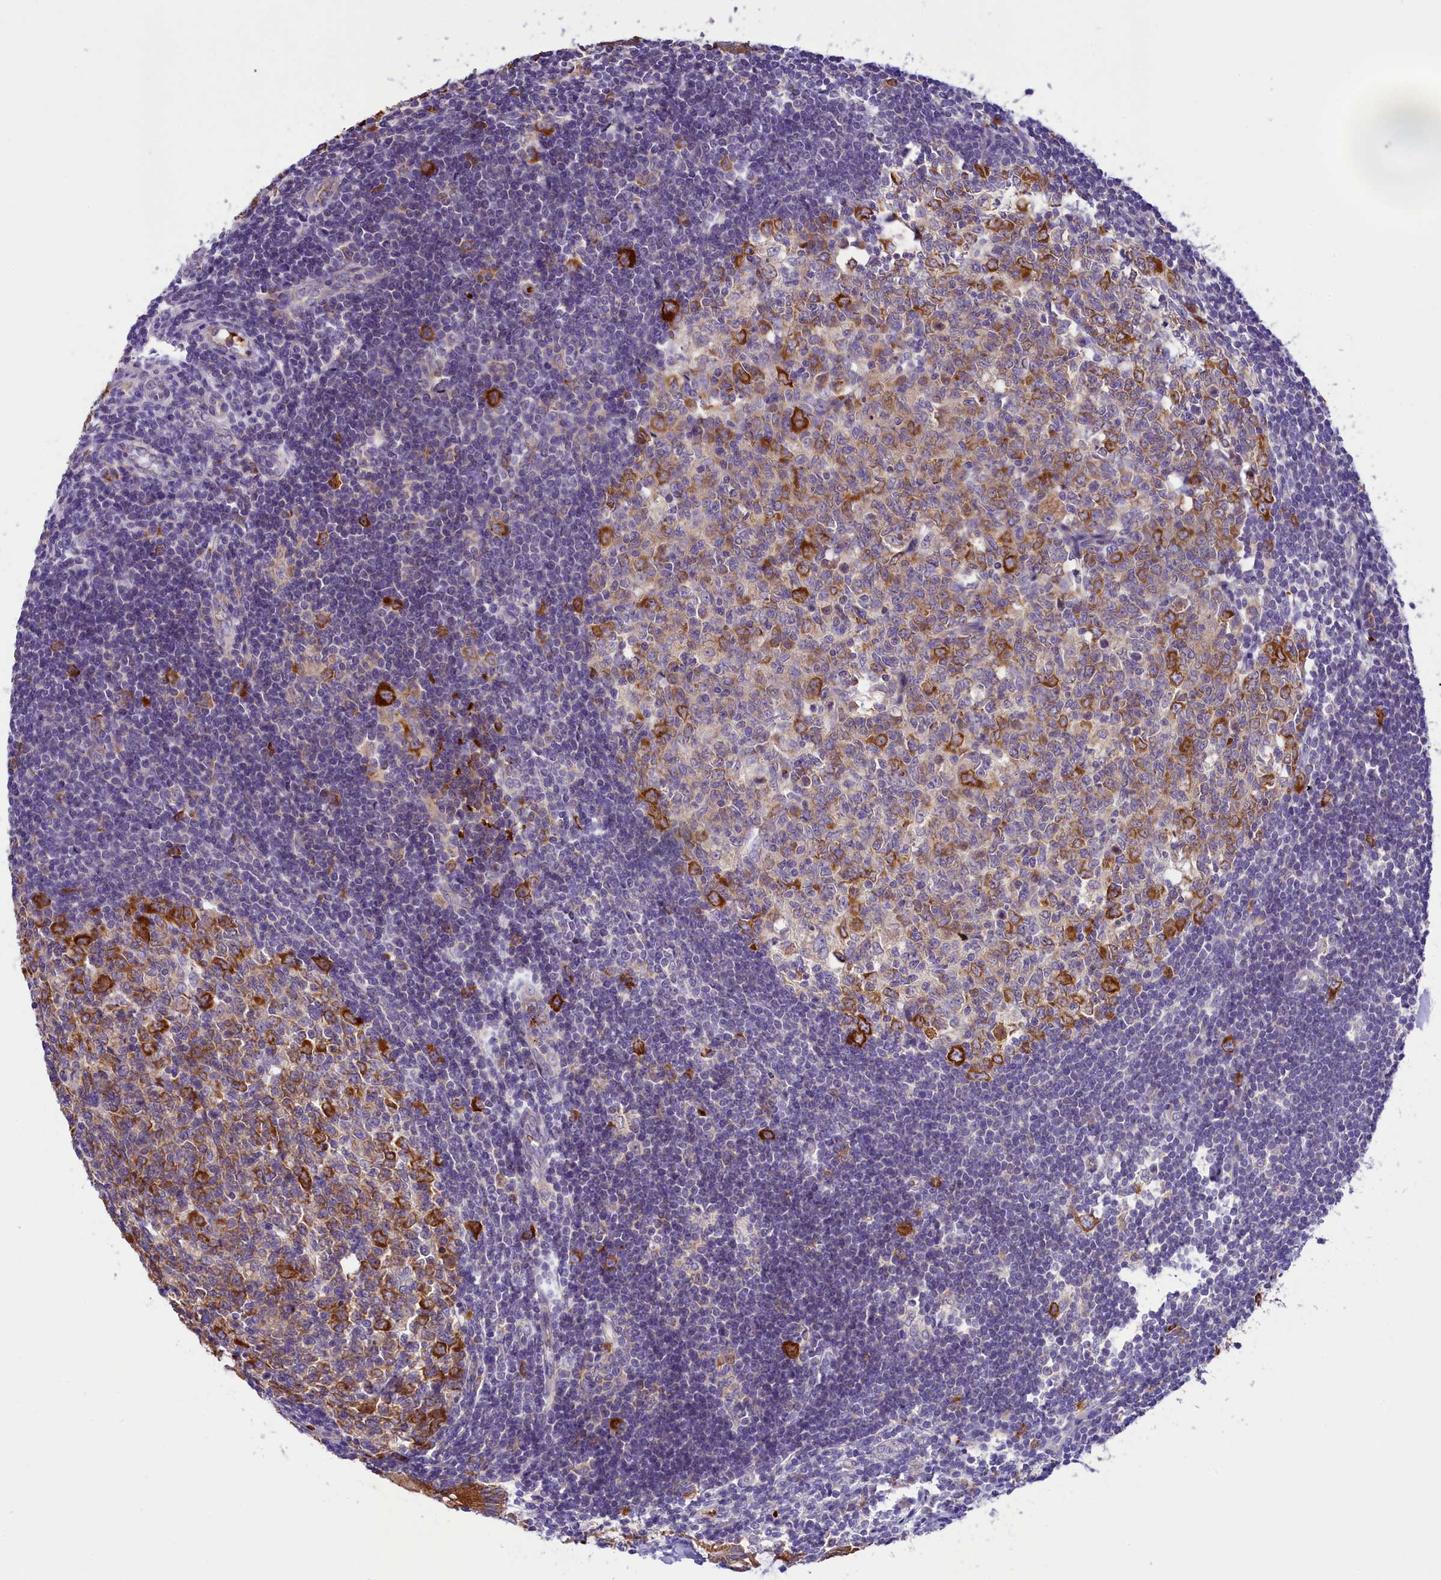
{"staining": {"intensity": "strong", "quantity": ">75%", "location": "cytoplasmic/membranous"}, "tissue": "appendix", "cell_type": "Glandular cells", "image_type": "normal", "snomed": [{"axis": "morphology", "description": "Normal tissue, NOS"}, {"axis": "topography", "description": "Appendix"}], "caption": "DAB immunohistochemical staining of unremarkable appendix displays strong cytoplasmic/membranous protein positivity in about >75% of glandular cells. (DAB IHC with brightfield microscopy, high magnification).", "gene": "LARP4", "patient": {"sex": "female", "age": 54}}